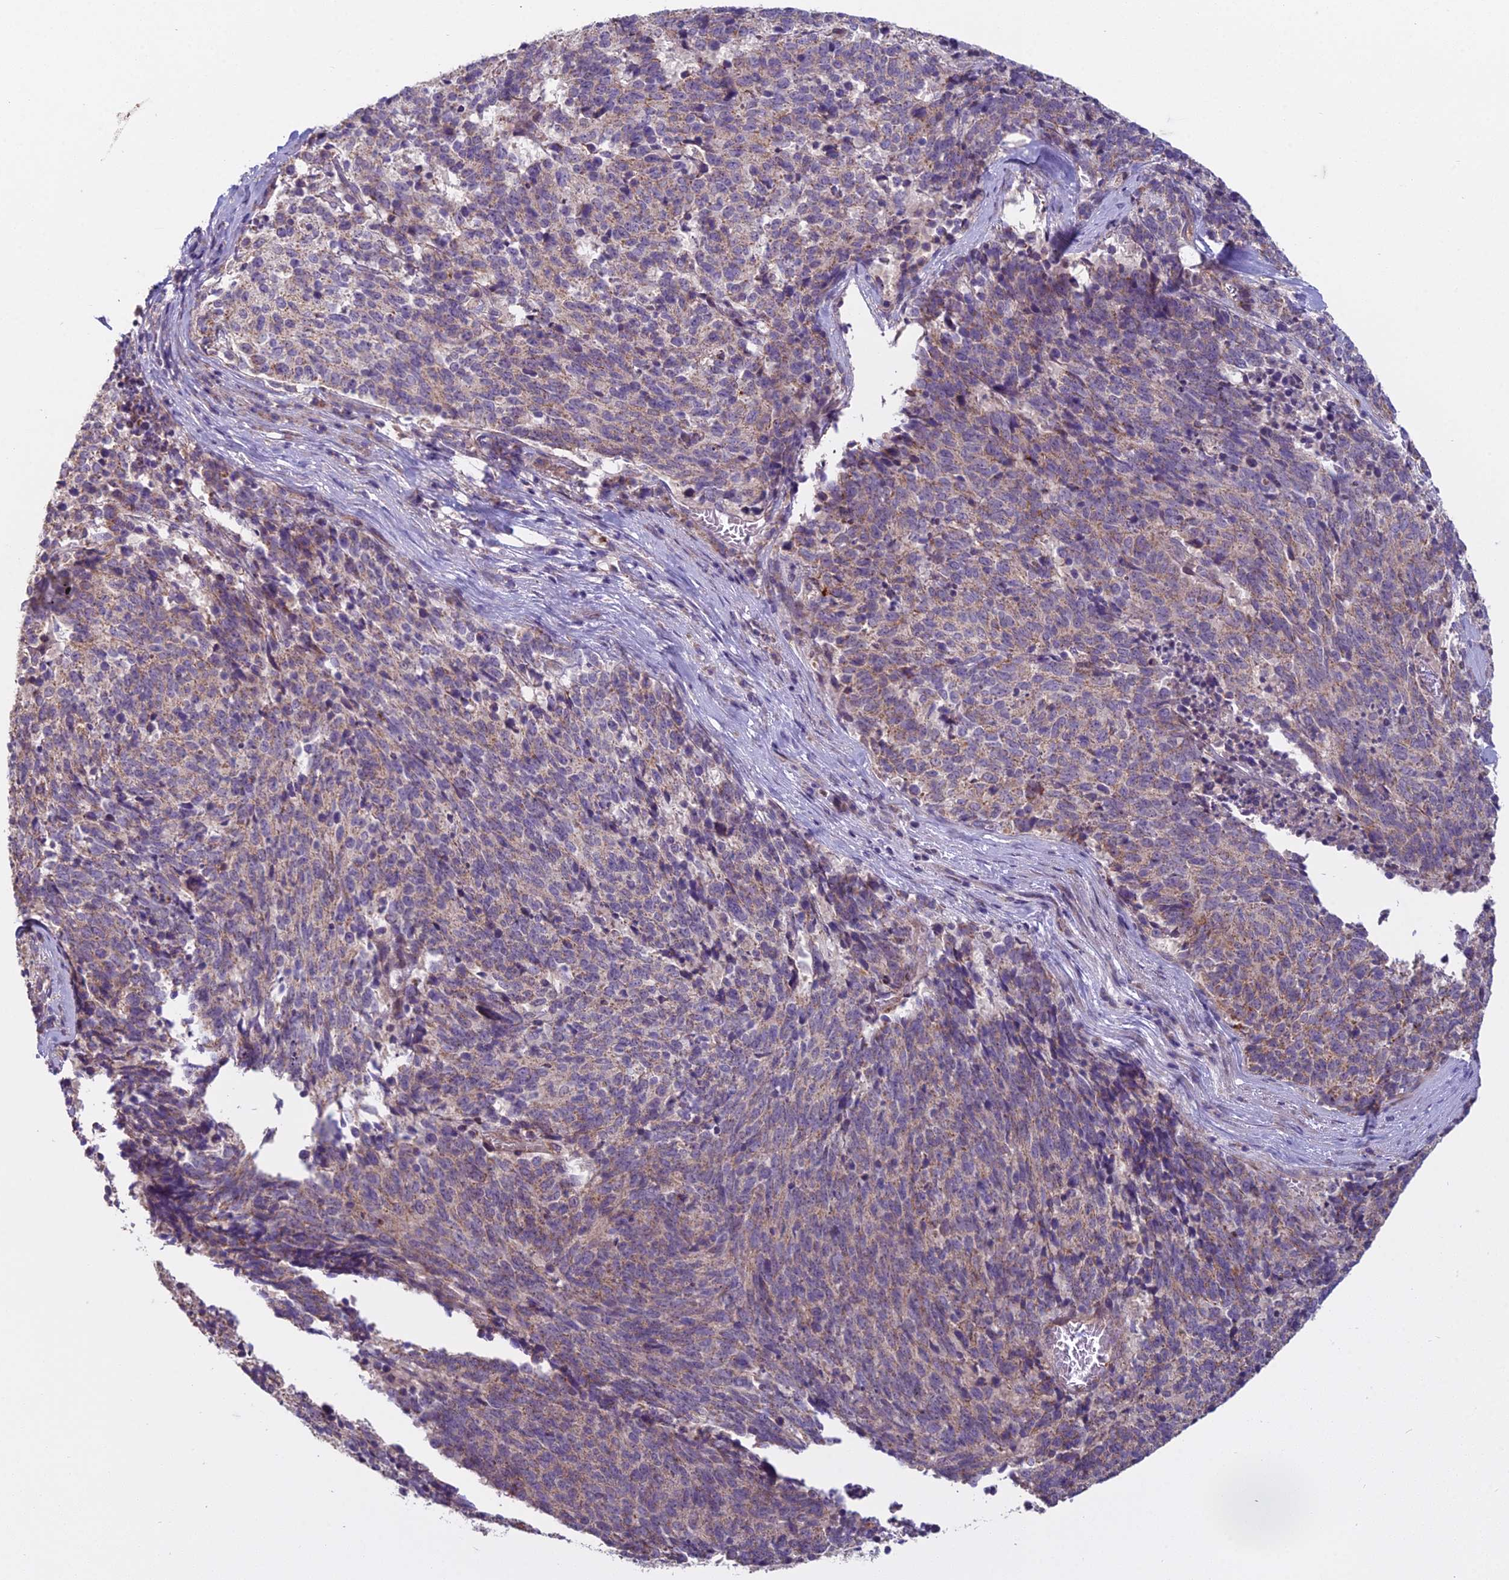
{"staining": {"intensity": "weak", "quantity": "25%-75%", "location": "cytoplasmic/membranous"}, "tissue": "cervical cancer", "cell_type": "Tumor cells", "image_type": "cancer", "snomed": [{"axis": "morphology", "description": "Squamous cell carcinoma, NOS"}, {"axis": "topography", "description": "Cervix"}], "caption": "IHC micrograph of human cervical cancer stained for a protein (brown), which demonstrates low levels of weak cytoplasmic/membranous expression in approximately 25%-75% of tumor cells.", "gene": "DUS2", "patient": {"sex": "female", "age": 29}}